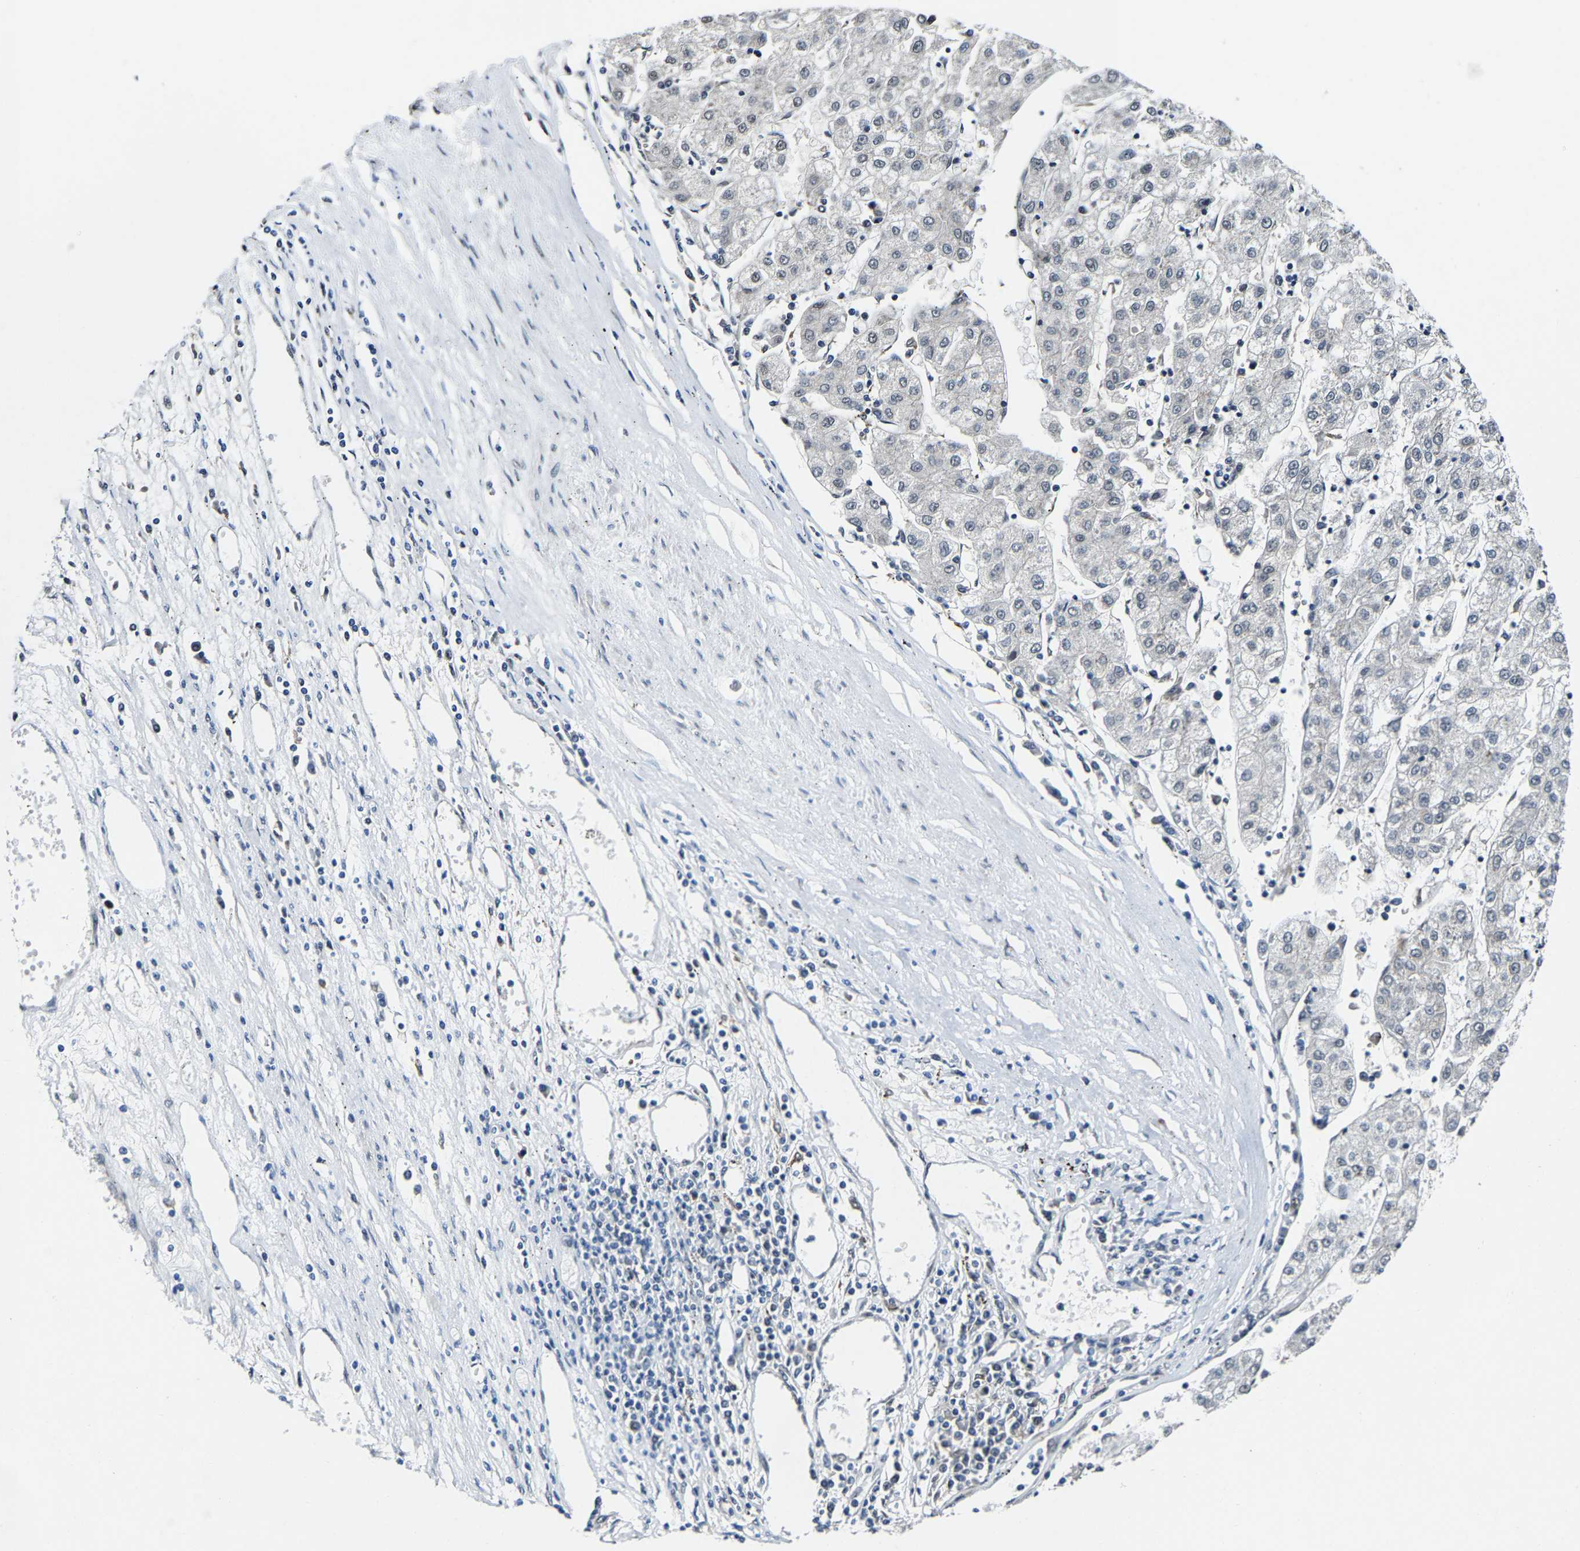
{"staining": {"intensity": "negative", "quantity": "none", "location": "none"}, "tissue": "liver cancer", "cell_type": "Tumor cells", "image_type": "cancer", "snomed": [{"axis": "morphology", "description": "Carcinoma, Hepatocellular, NOS"}, {"axis": "topography", "description": "Liver"}], "caption": "The image shows no significant expression in tumor cells of hepatocellular carcinoma (liver). (DAB IHC visualized using brightfield microscopy, high magnification).", "gene": "METTL1", "patient": {"sex": "male", "age": 72}}